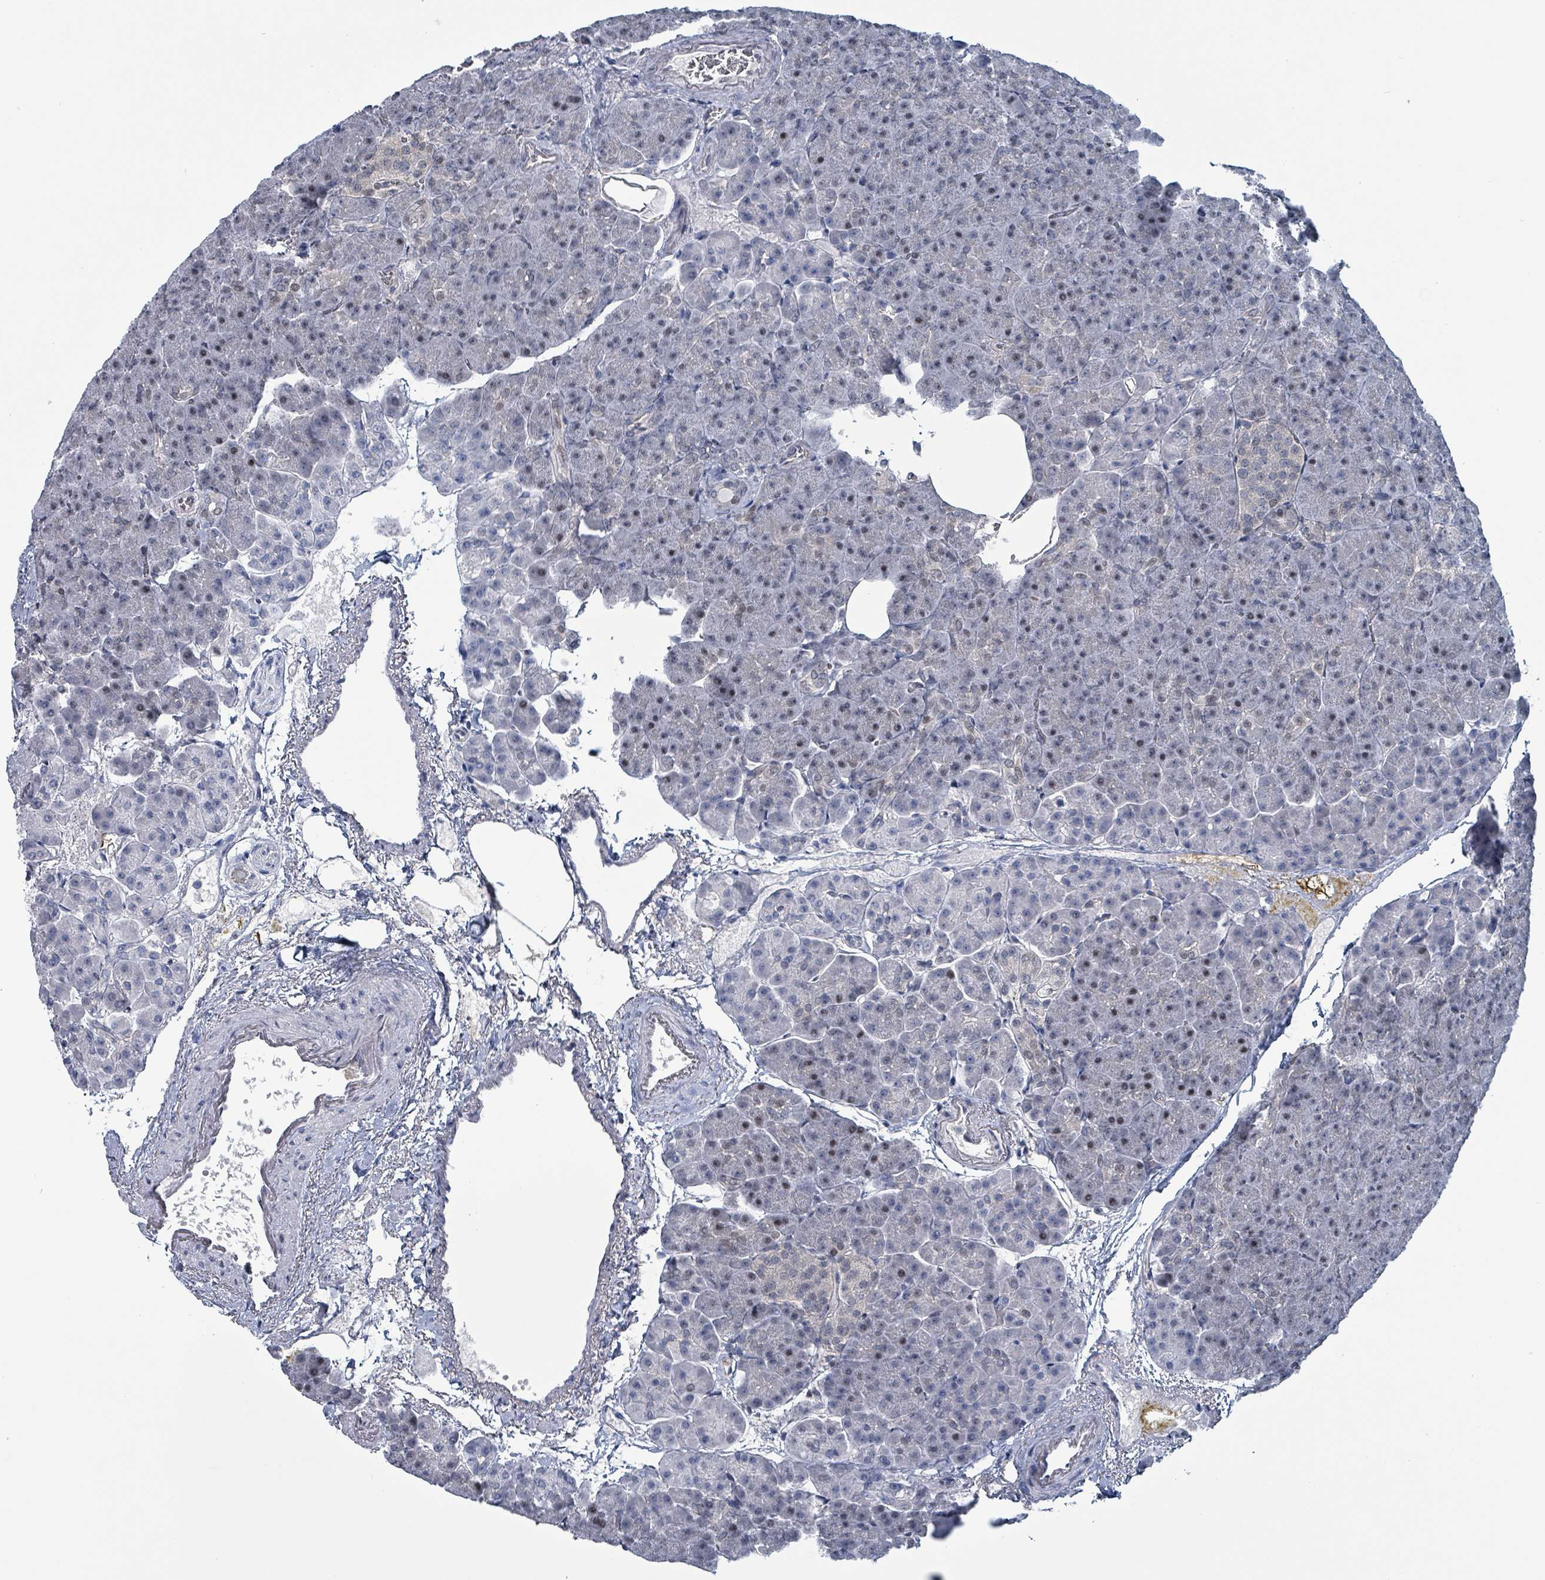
{"staining": {"intensity": "negative", "quantity": "none", "location": "none"}, "tissue": "pancreas", "cell_type": "Exocrine glandular cells", "image_type": "normal", "snomed": [{"axis": "morphology", "description": "Normal tissue, NOS"}, {"axis": "topography", "description": "Pancreas"}], "caption": "Immunohistochemistry (IHC) image of unremarkable pancreas stained for a protein (brown), which exhibits no staining in exocrine glandular cells.", "gene": "BIVM", "patient": {"sex": "female", "age": 74}}